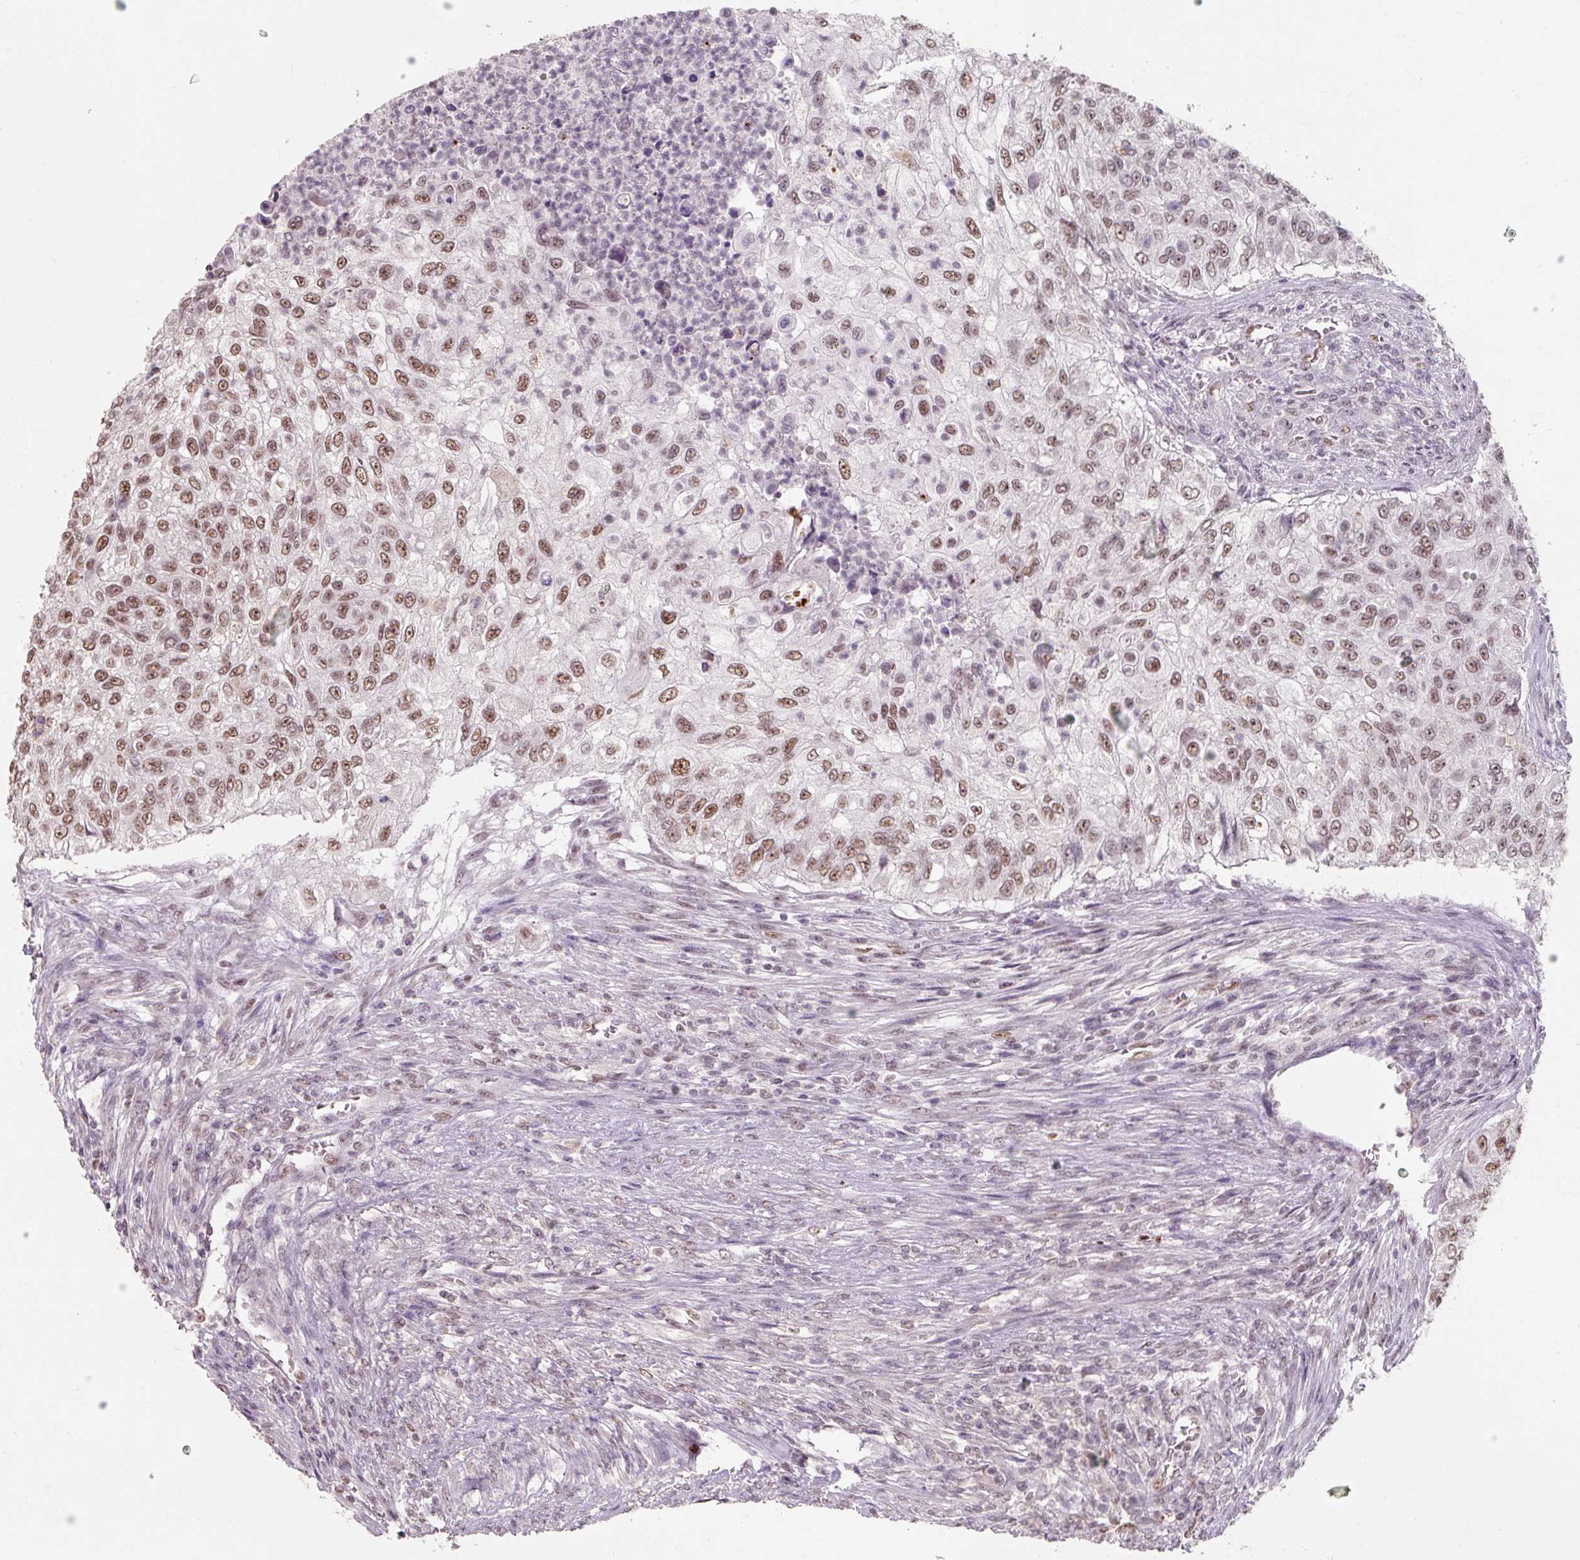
{"staining": {"intensity": "moderate", "quantity": ">75%", "location": "nuclear"}, "tissue": "urothelial cancer", "cell_type": "Tumor cells", "image_type": "cancer", "snomed": [{"axis": "morphology", "description": "Urothelial carcinoma, High grade"}, {"axis": "topography", "description": "Urinary bladder"}], "caption": "A brown stain highlights moderate nuclear positivity of a protein in human urothelial carcinoma (high-grade) tumor cells.", "gene": "ZFTRAF1", "patient": {"sex": "female", "age": 60}}